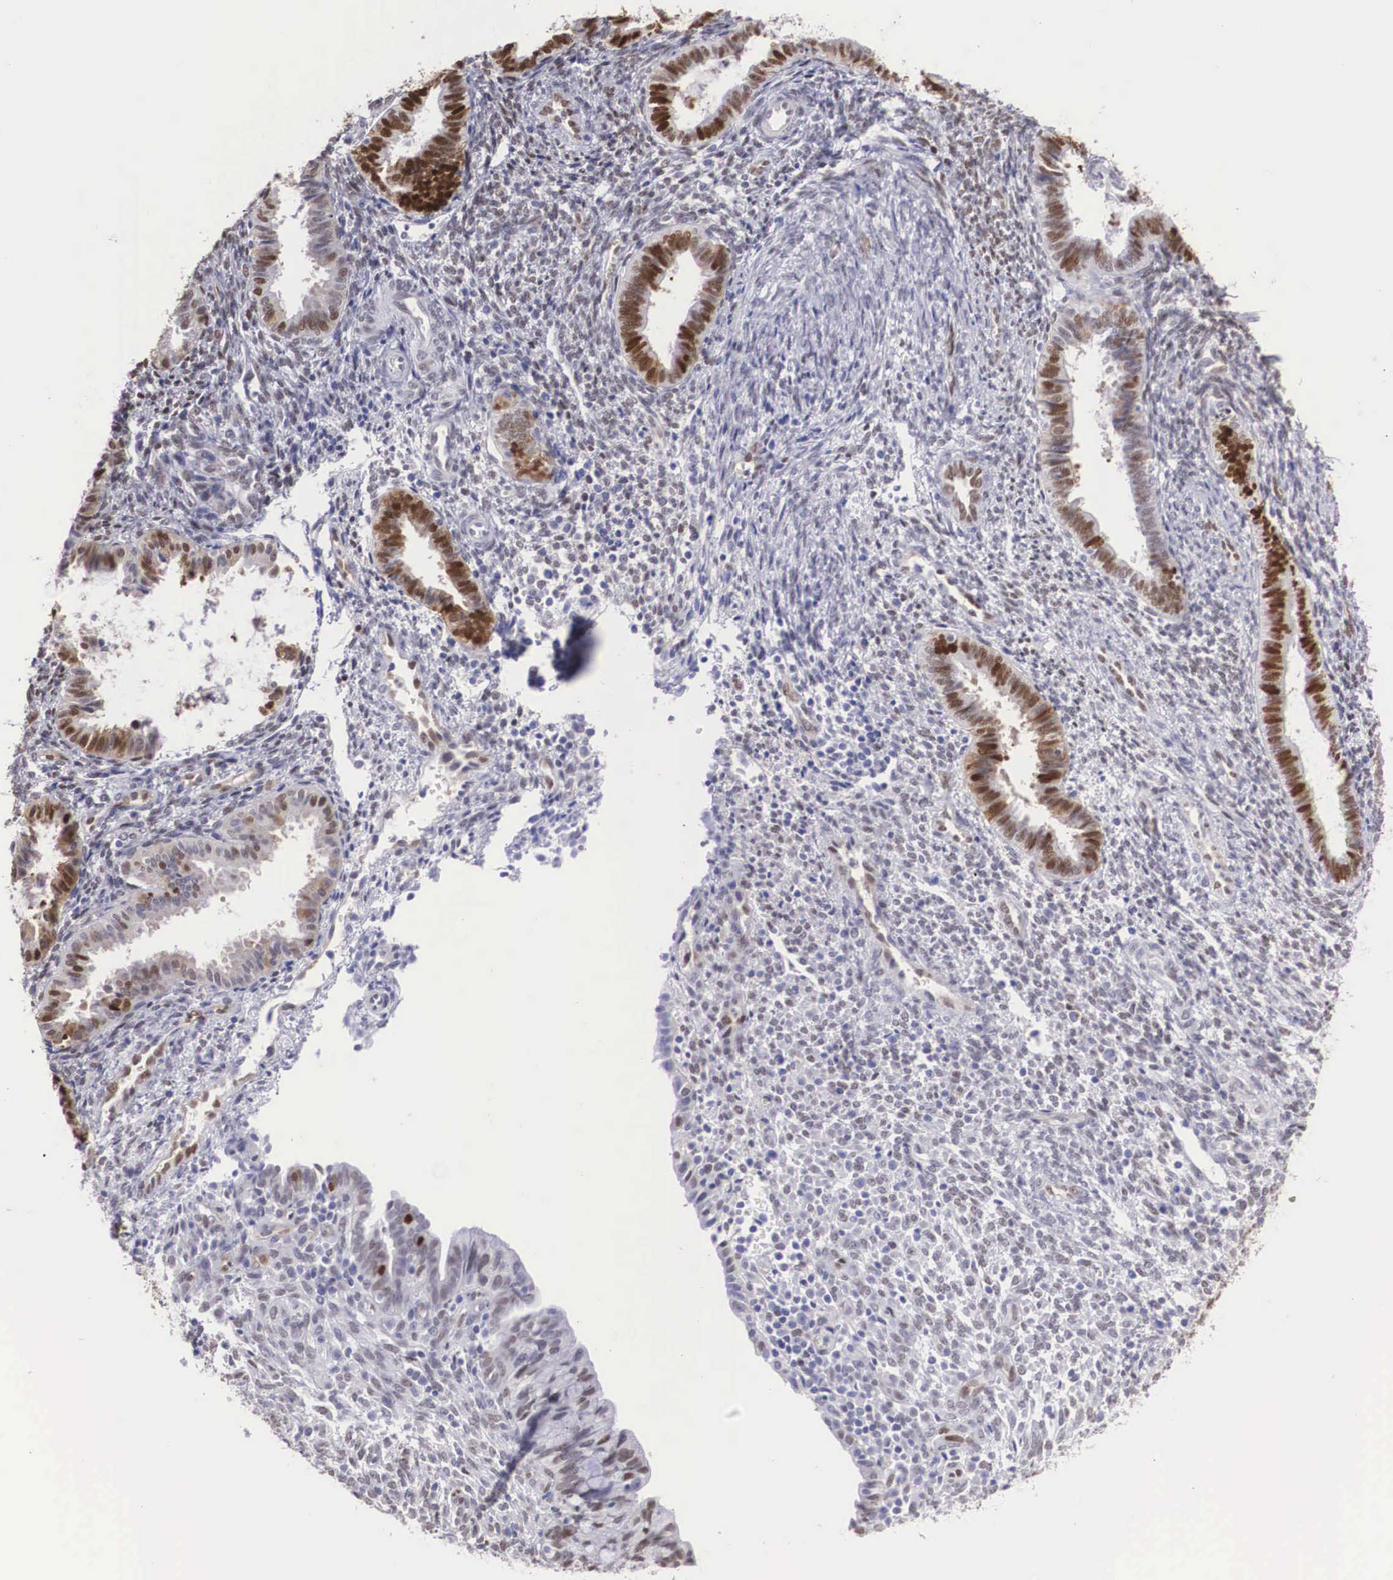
{"staining": {"intensity": "weak", "quantity": "<25%", "location": "nuclear"}, "tissue": "endometrium", "cell_type": "Cells in endometrial stroma", "image_type": "normal", "snomed": [{"axis": "morphology", "description": "Normal tissue, NOS"}, {"axis": "topography", "description": "Endometrium"}], "caption": "High power microscopy histopathology image of an IHC image of normal endometrium, revealing no significant positivity in cells in endometrial stroma.", "gene": "HMGN5", "patient": {"sex": "female", "age": 36}}